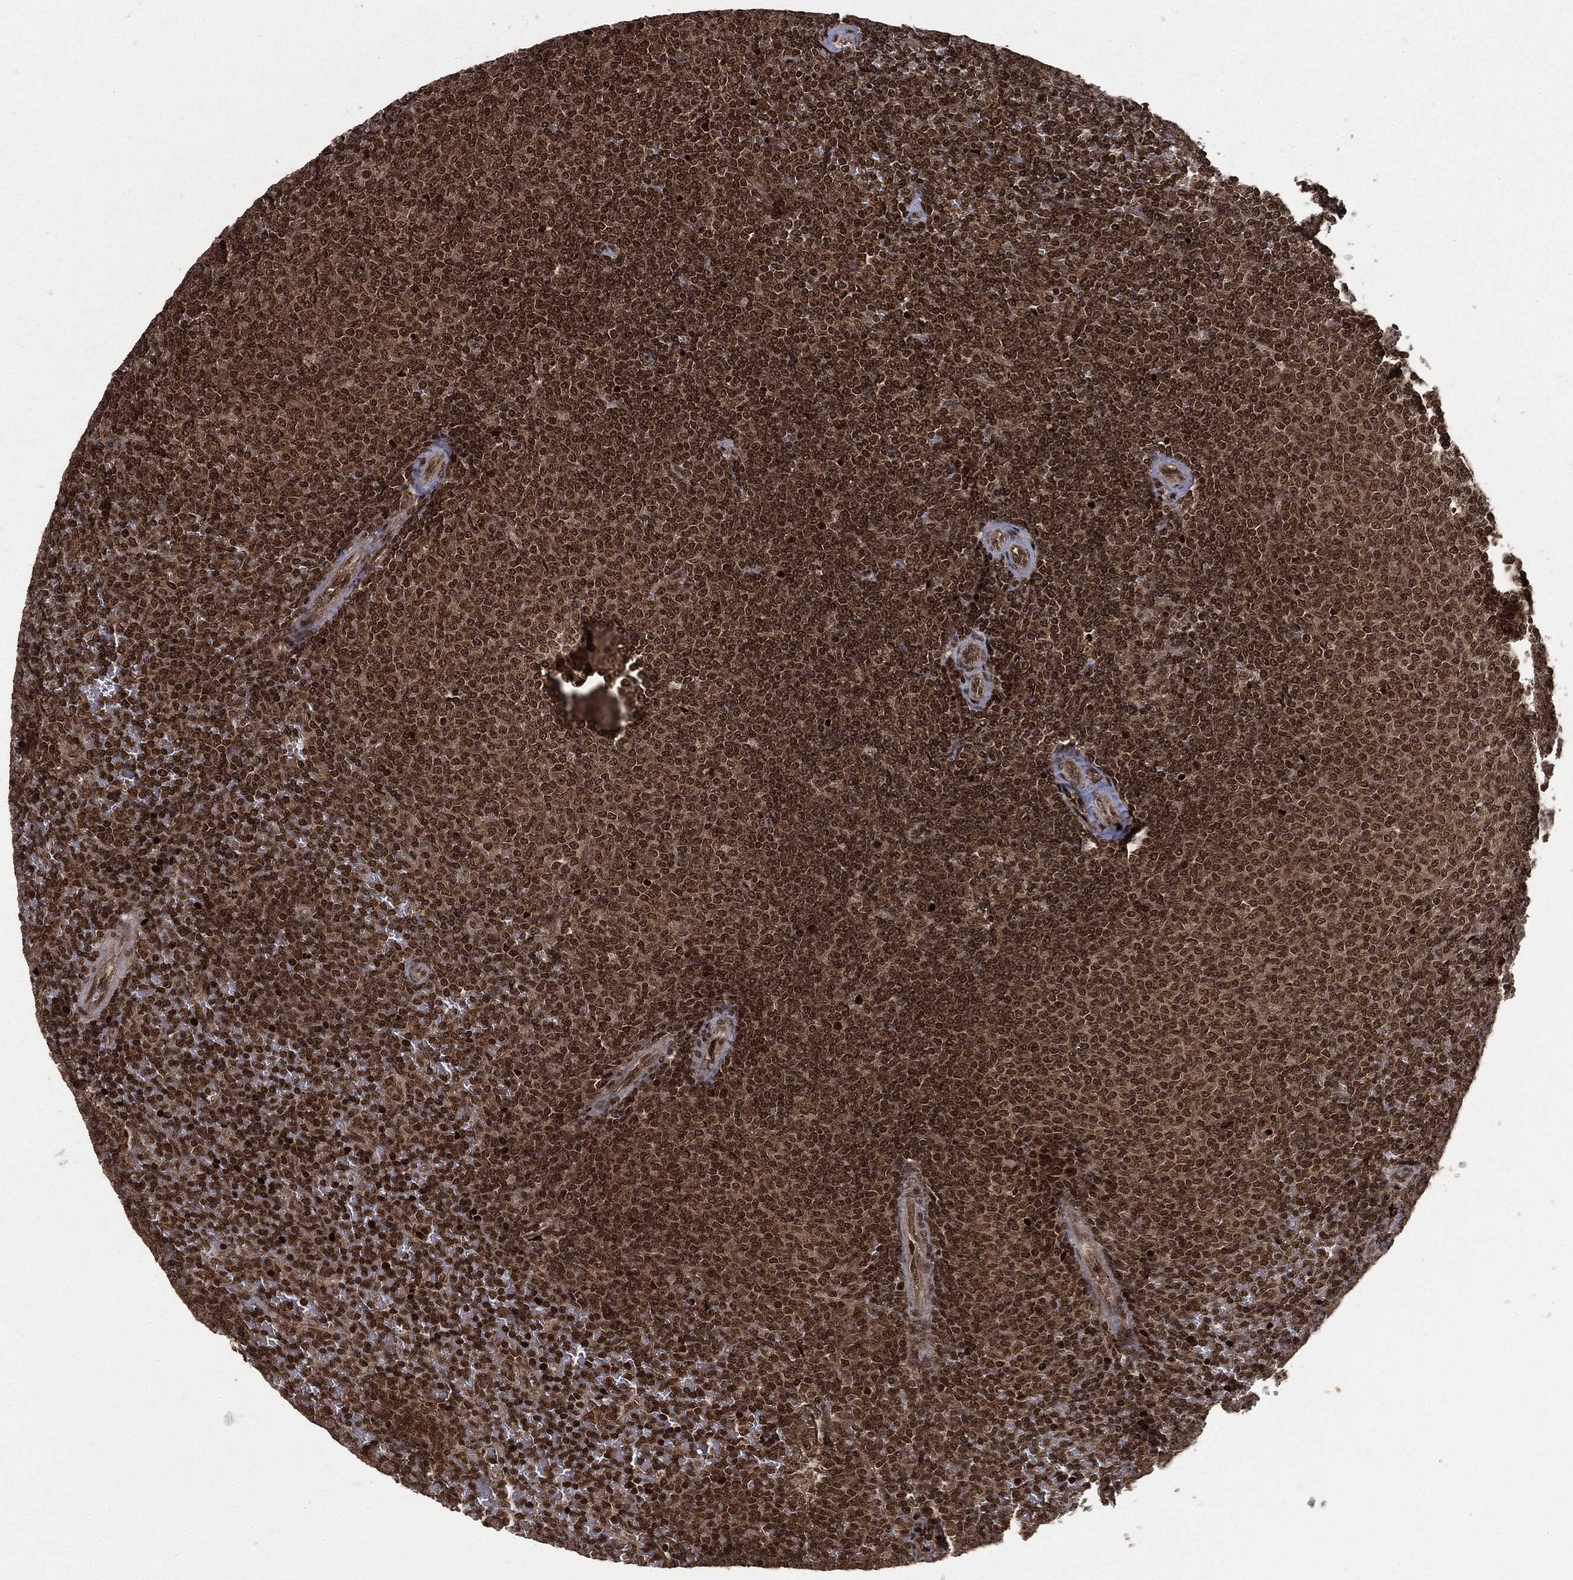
{"staining": {"intensity": "moderate", "quantity": ">75%", "location": "cytoplasmic/membranous,nuclear"}, "tissue": "lymphoma", "cell_type": "Tumor cells", "image_type": "cancer", "snomed": [{"axis": "morphology", "description": "Malignant lymphoma, non-Hodgkin's type, Low grade"}, {"axis": "topography", "description": "Spleen"}], "caption": "Low-grade malignant lymphoma, non-Hodgkin's type was stained to show a protein in brown. There is medium levels of moderate cytoplasmic/membranous and nuclear positivity in approximately >75% of tumor cells.", "gene": "CTDP1", "patient": {"sex": "female", "age": 77}}